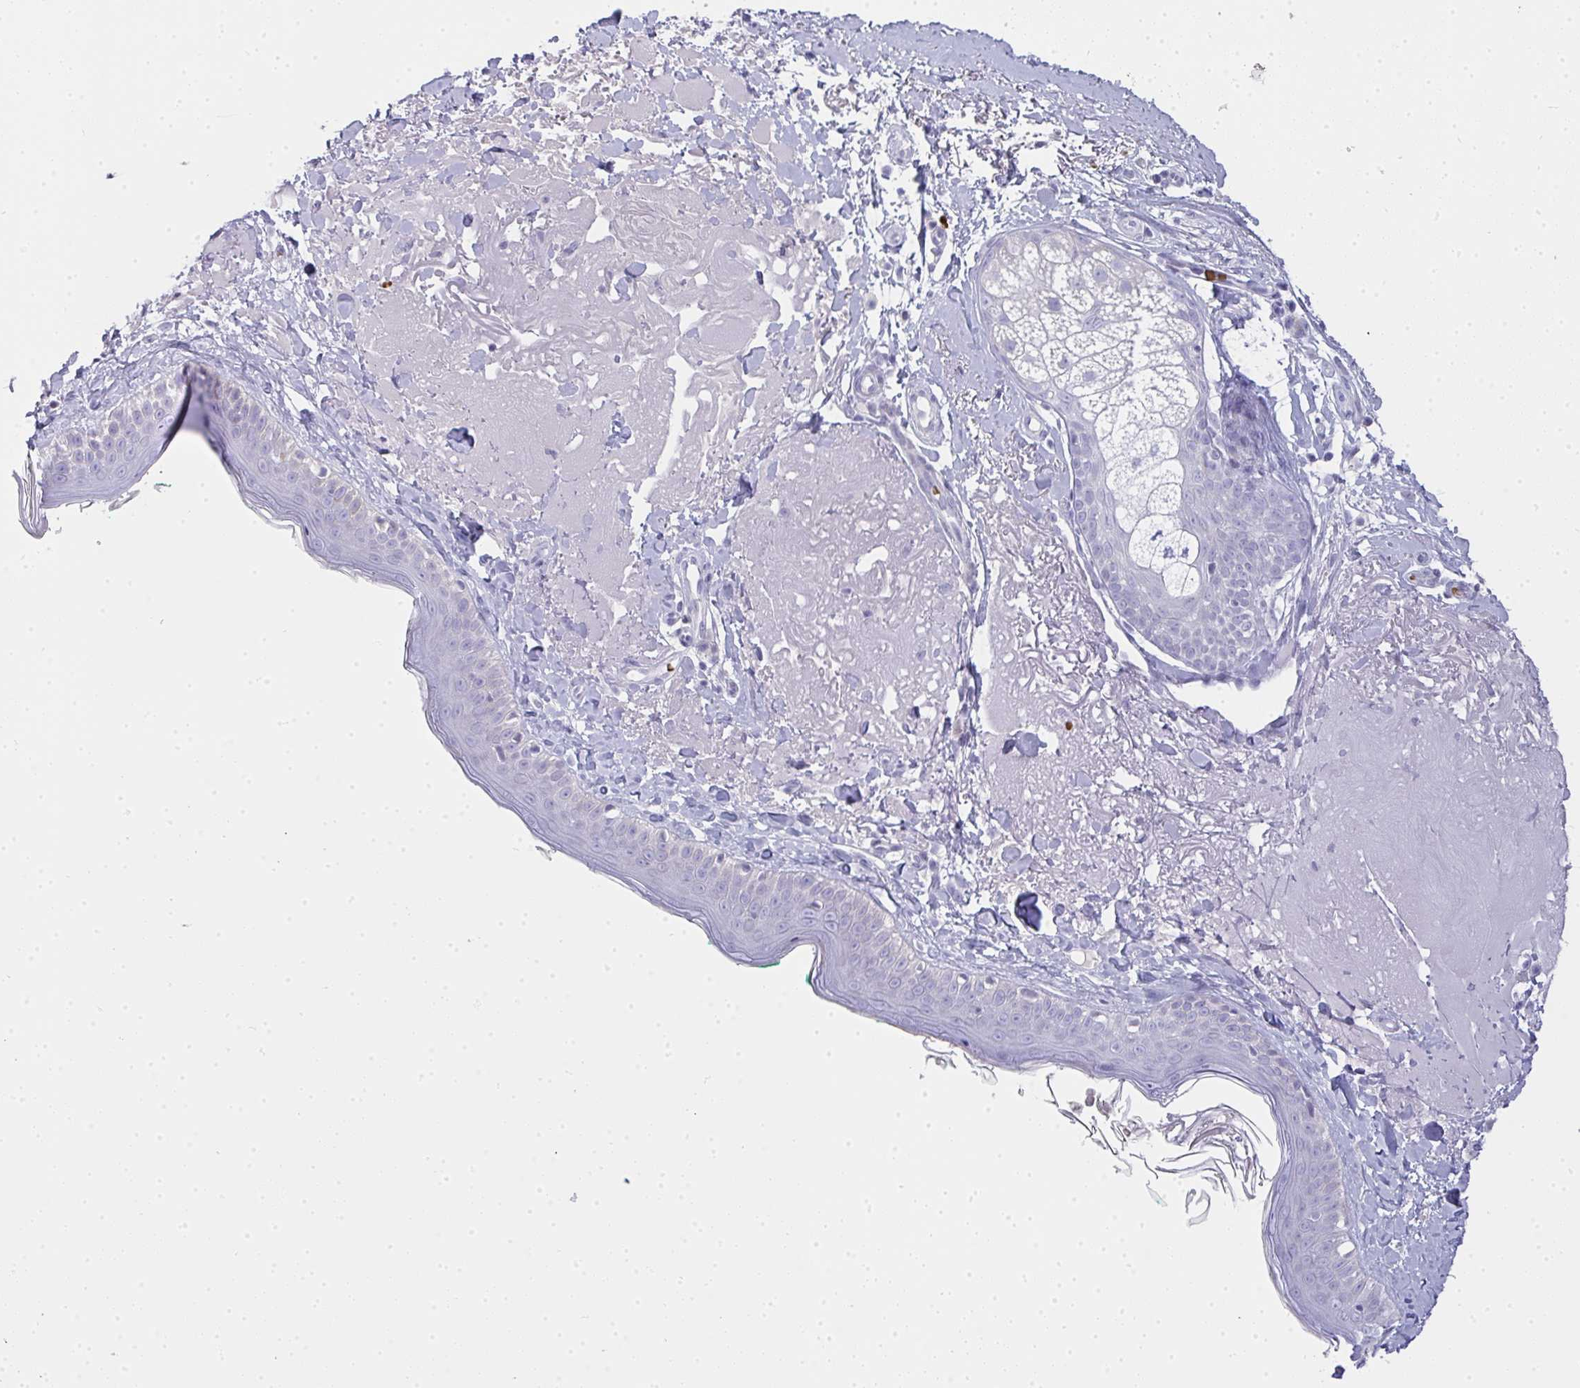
{"staining": {"intensity": "negative", "quantity": "none", "location": "none"}, "tissue": "skin", "cell_type": "Fibroblasts", "image_type": "normal", "snomed": [{"axis": "morphology", "description": "Normal tissue, NOS"}, {"axis": "topography", "description": "Skin"}], "caption": "Image shows no protein expression in fibroblasts of benign skin. The staining is performed using DAB brown chromogen with nuclei counter-stained in using hematoxylin.", "gene": "ZNF182", "patient": {"sex": "male", "age": 73}}